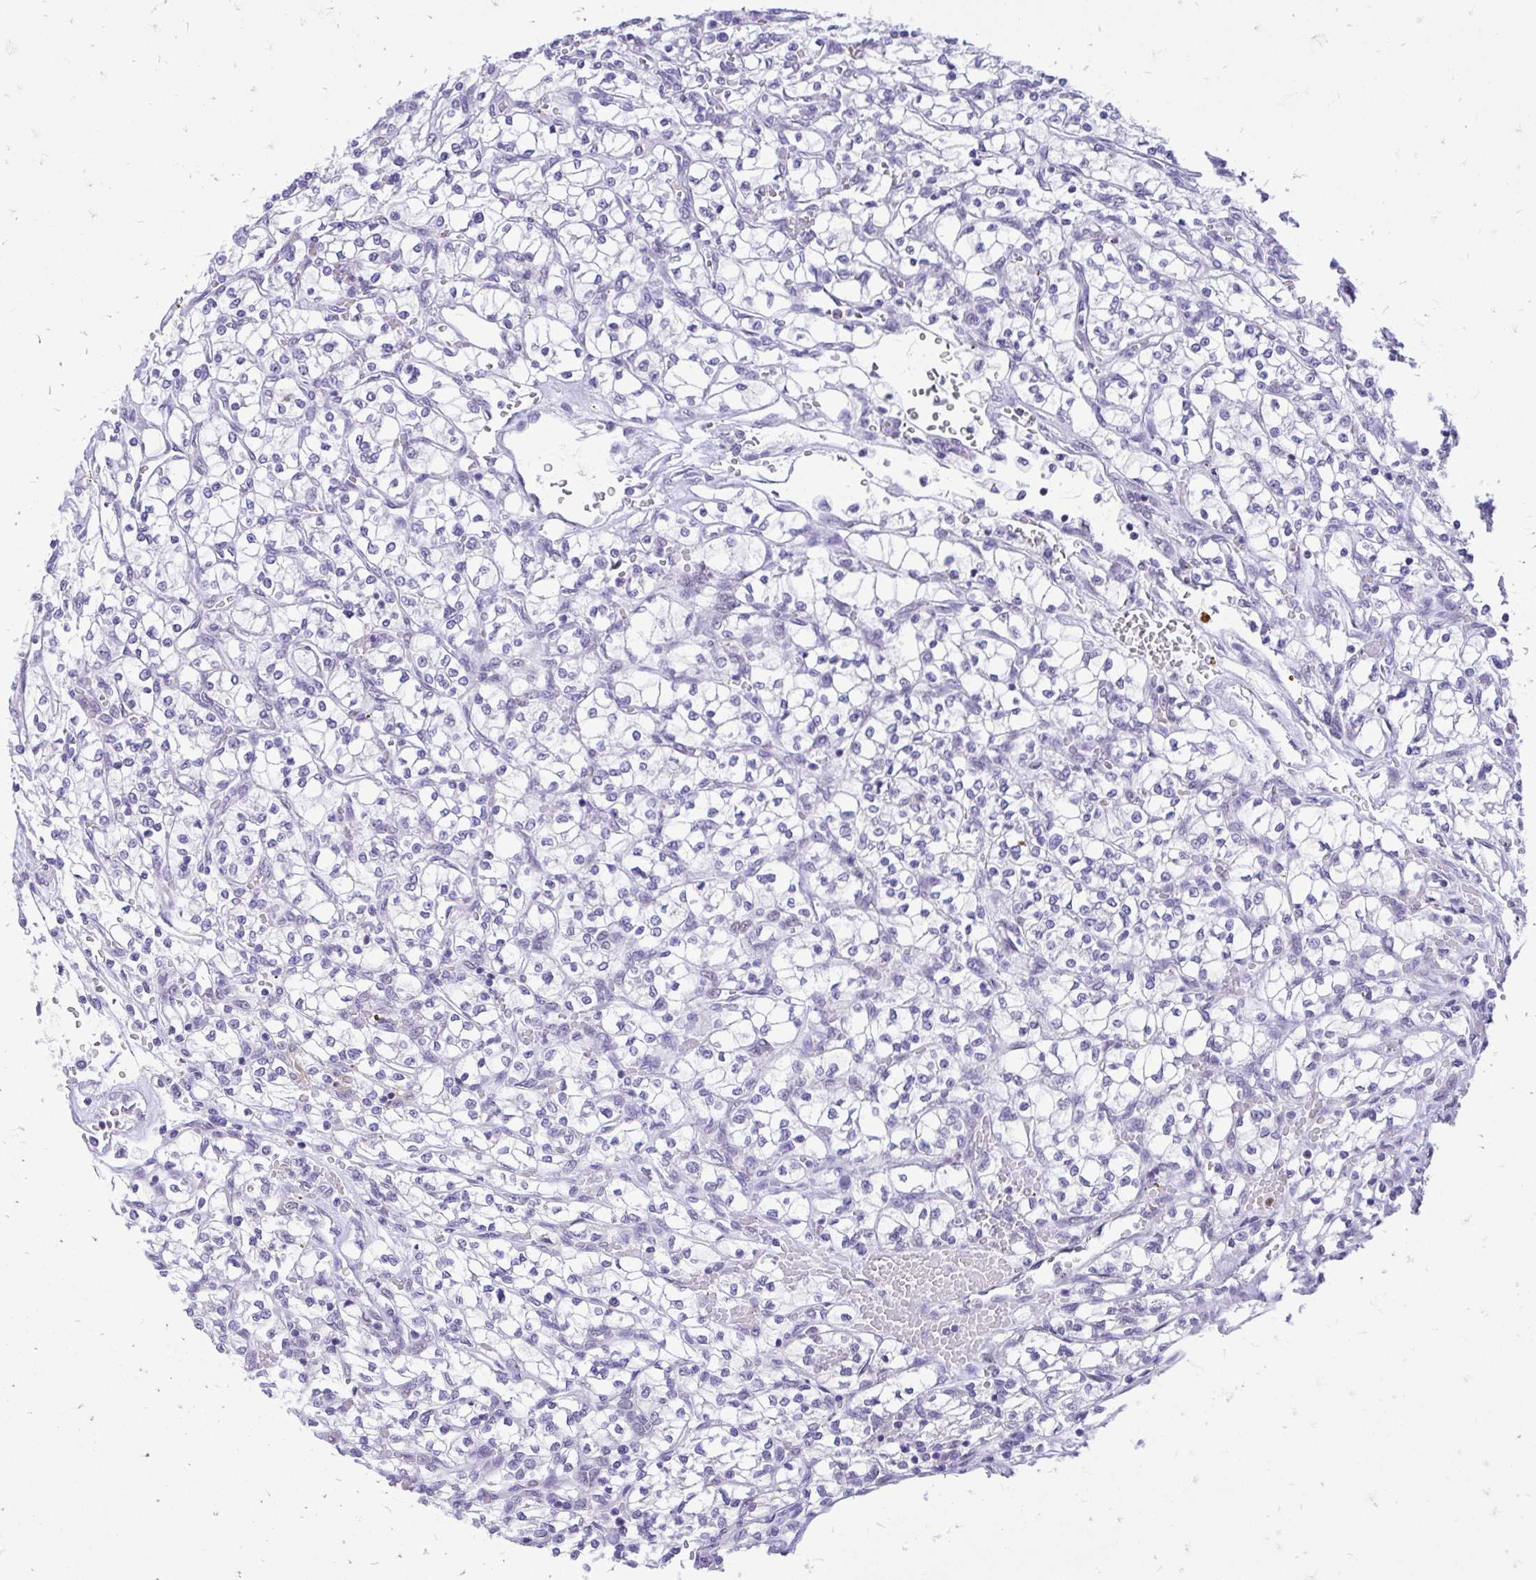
{"staining": {"intensity": "negative", "quantity": "none", "location": "none"}, "tissue": "renal cancer", "cell_type": "Tumor cells", "image_type": "cancer", "snomed": [{"axis": "morphology", "description": "Adenocarcinoma, NOS"}, {"axis": "topography", "description": "Kidney"}], "caption": "High magnification brightfield microscopy of renal cancer stained with DAB (brown) and counterstained with hematoxylin (blue): tumor cells show no significant staining.", "gene": "GLB1L2", "patient": {"sex": "female", "age": 64}}